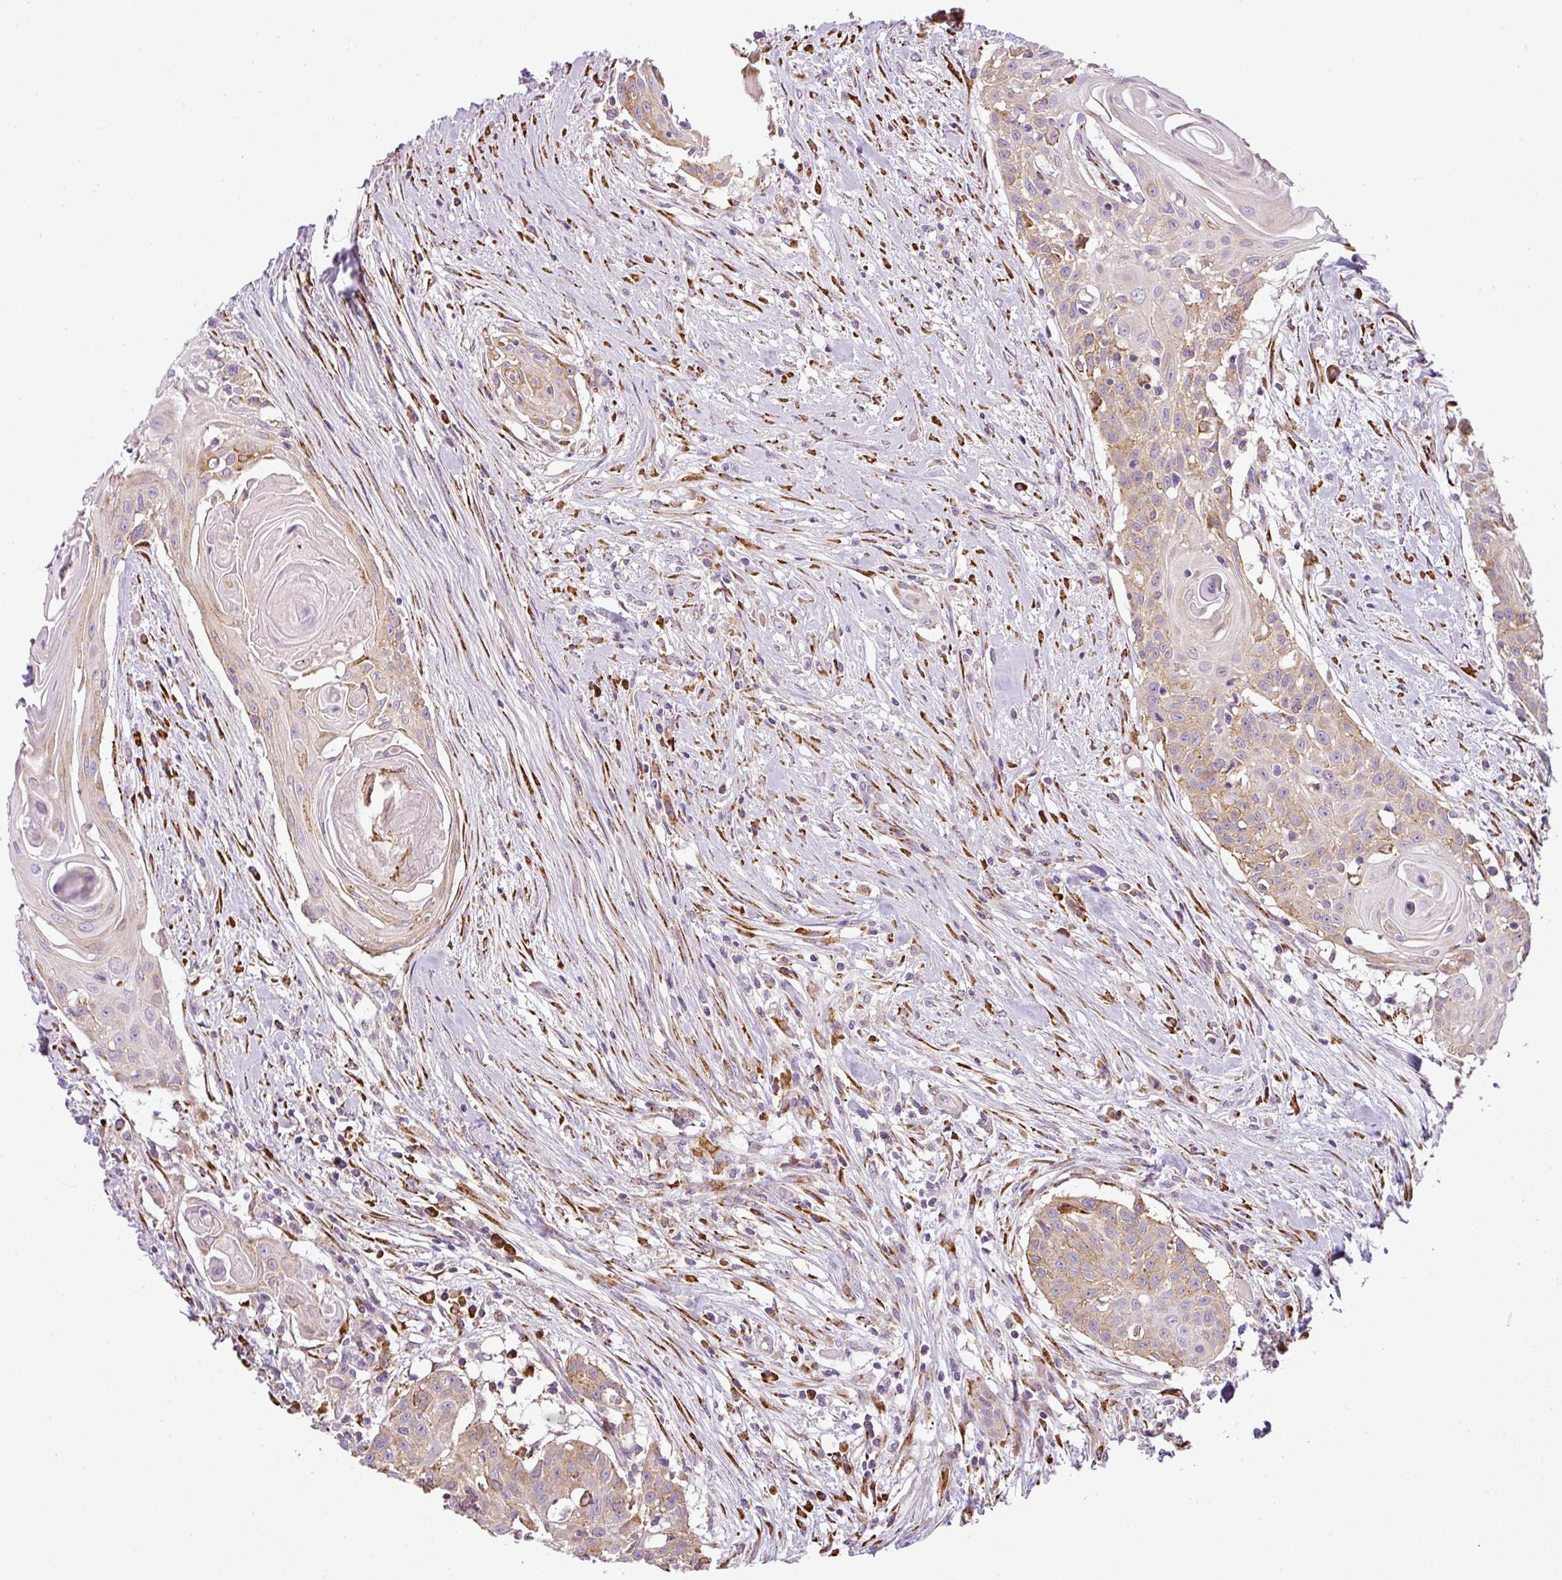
{"staining": {"intensity": "moderate", "quantity": "25%-75%", "location": "cytoplasmic/membranous"}, "tissue": "head and neck cancer", "cell_type": "Tumor cells", "image_type": "cancer", "snomed": [{"axis": "morphology", "description": "Squamous cell carcinoma, NOS"}, {"axis": "topography", "description": "Lymph node"}, {"axis": "topography", "description": "Salivary gland"}, {"axis": "topography", "description": "Head-Neck"}], "caption": "IHC (DAB (3,3'-diaminobenzidine)) staining of human squamous cell carcinoma (head and neck) displays moderate cytoplasmic/membranous protein positivity in about 25%-75% of tumor cells. (IHC, brightfield microscopy, high magnification).", "gene": "ANKRD18A", "patient": {"sex": "female", "age": 74}}